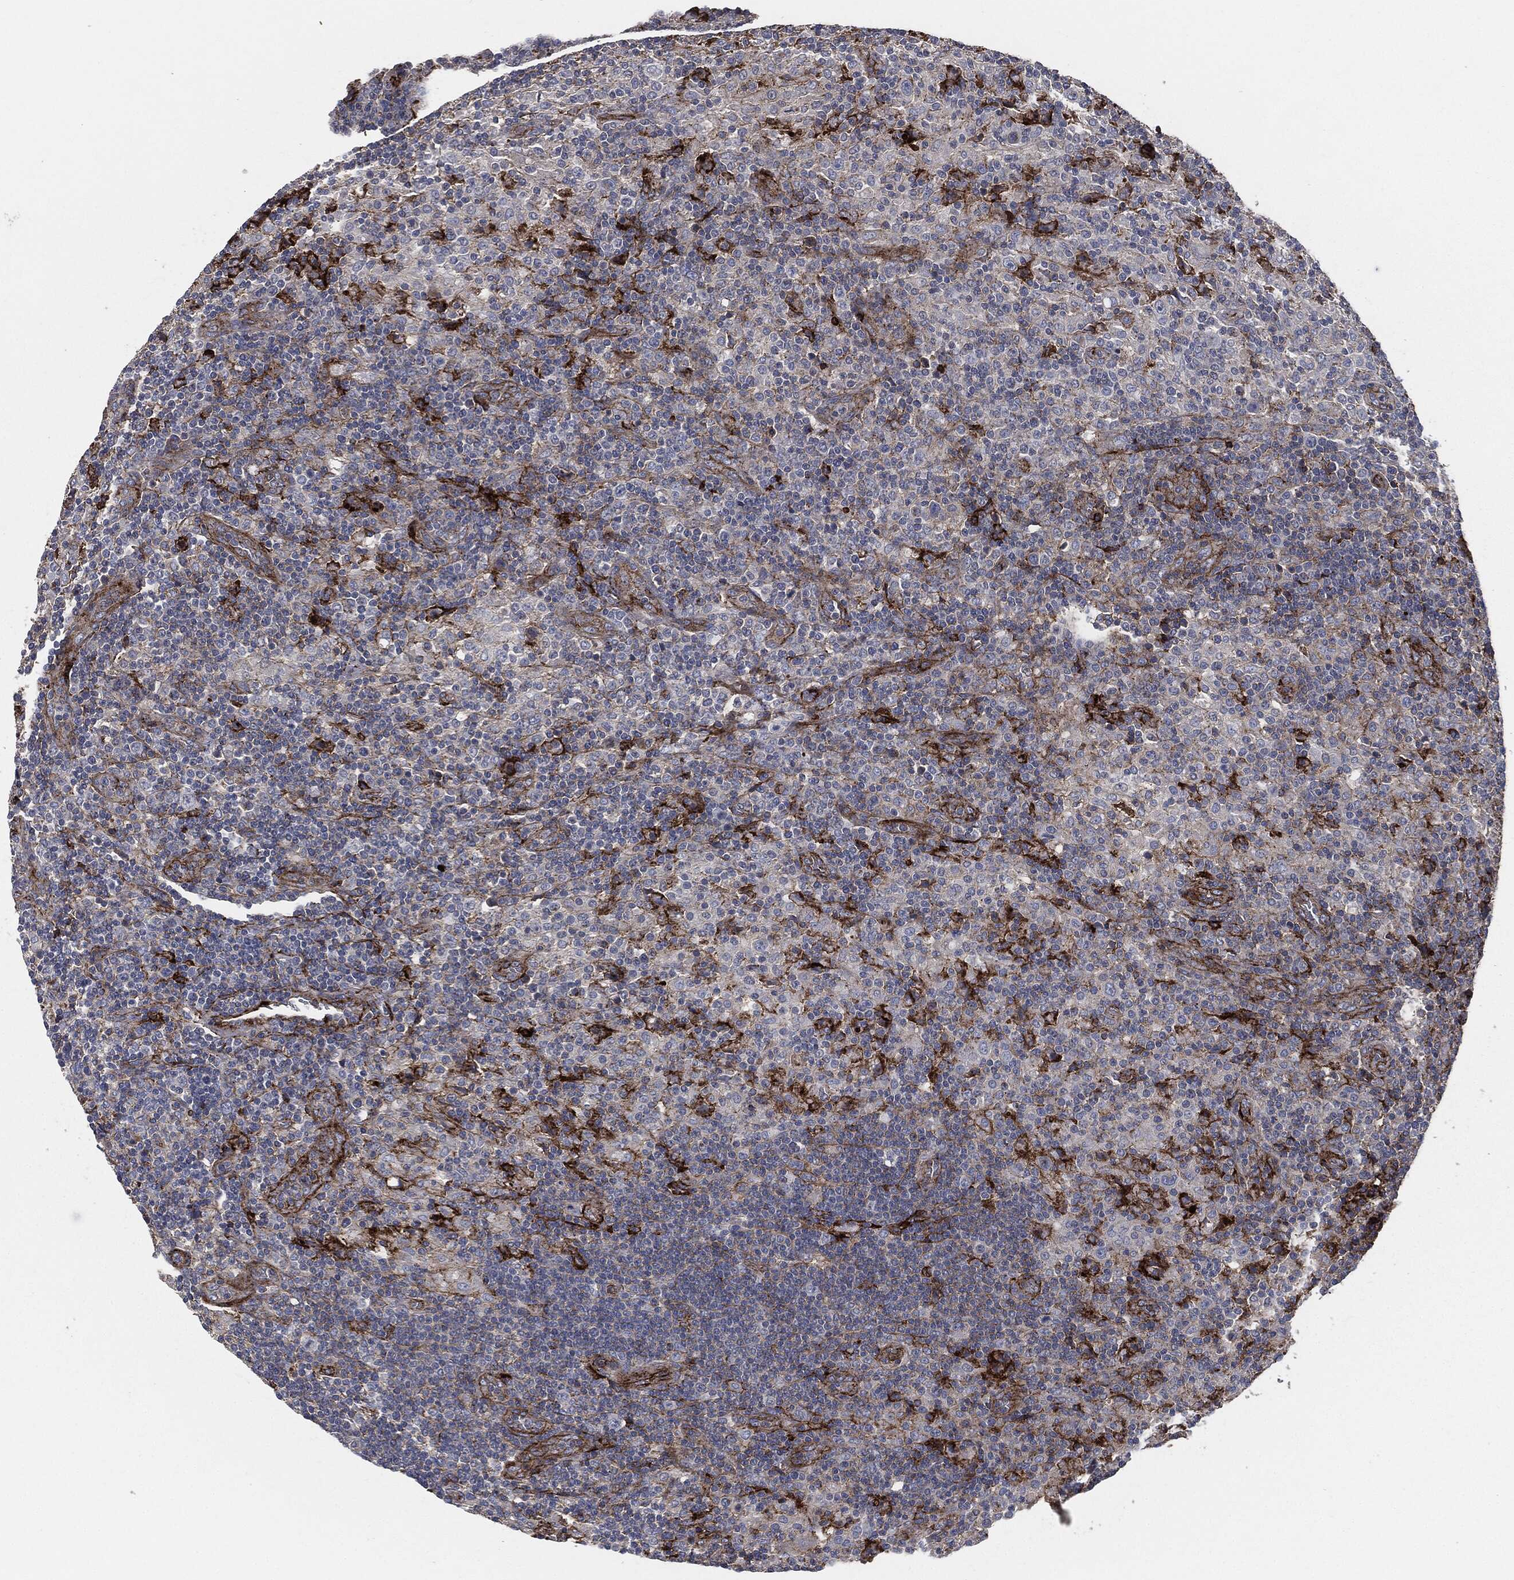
{"staining": {"intensity": "negative", "quantity": "none", "location": "none"}, "tissue": "lymphoma", "cell_type": "Tumor cells", "image_type": "cancer", "snomed": [{"axis": "morphology", "description": "Hodgkin's disease, NOS"}, {"axis": "topography", "description": "Lymph node"}], "caption": "Immunohistochemistry (IHC) image of human lymphoma stained for a protein (brown), which shows no staining in tumor cells. (Brightfield microscopy of DAB (3,3'-diaminobenzidine) immunohistochemistry (IHC) at high magnification).", "gene": "APOB", "patient": {"sex": "male", "age": 70}}